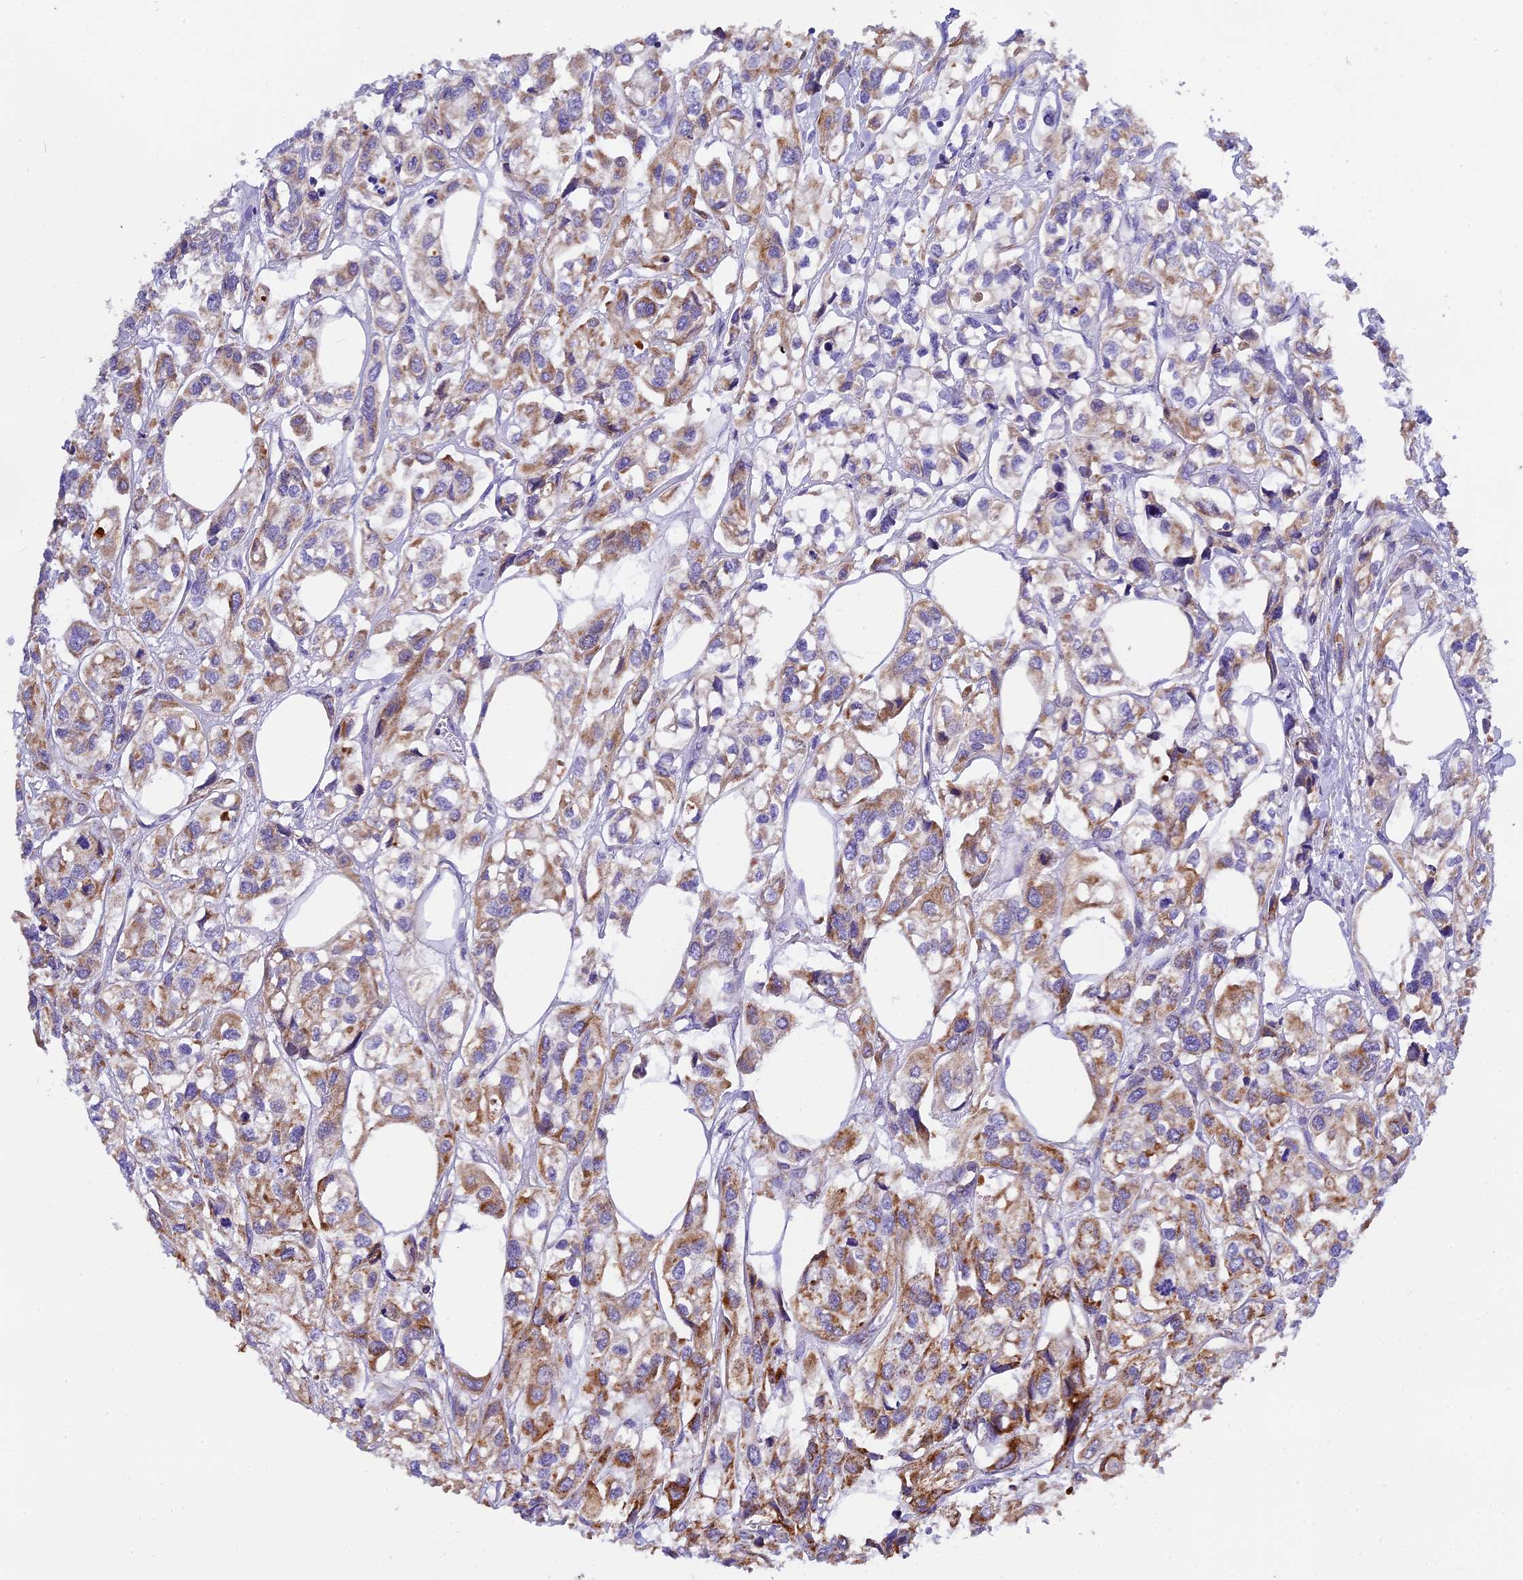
{"staining": {"intensity": "moderate", "quantity": ">75%", "location": "cytoplasmic/membranous"}, "tissue": "urothelial cancer", "cell_type": "Tumor cells", "image_type": "cancer", "snomed": [{"axis": "morphology", "description": "Urothelial carcinoma, High grade"}, {"axis": "topography", "description": "Urinary bladder"}], "caption": "Urothelial carcinoma (high-grade) stained with a protein marker demonstrates moderate staining in tumor cells.", "gene": "MRPS34", "patient": {"sex": "male", "age": 67}}